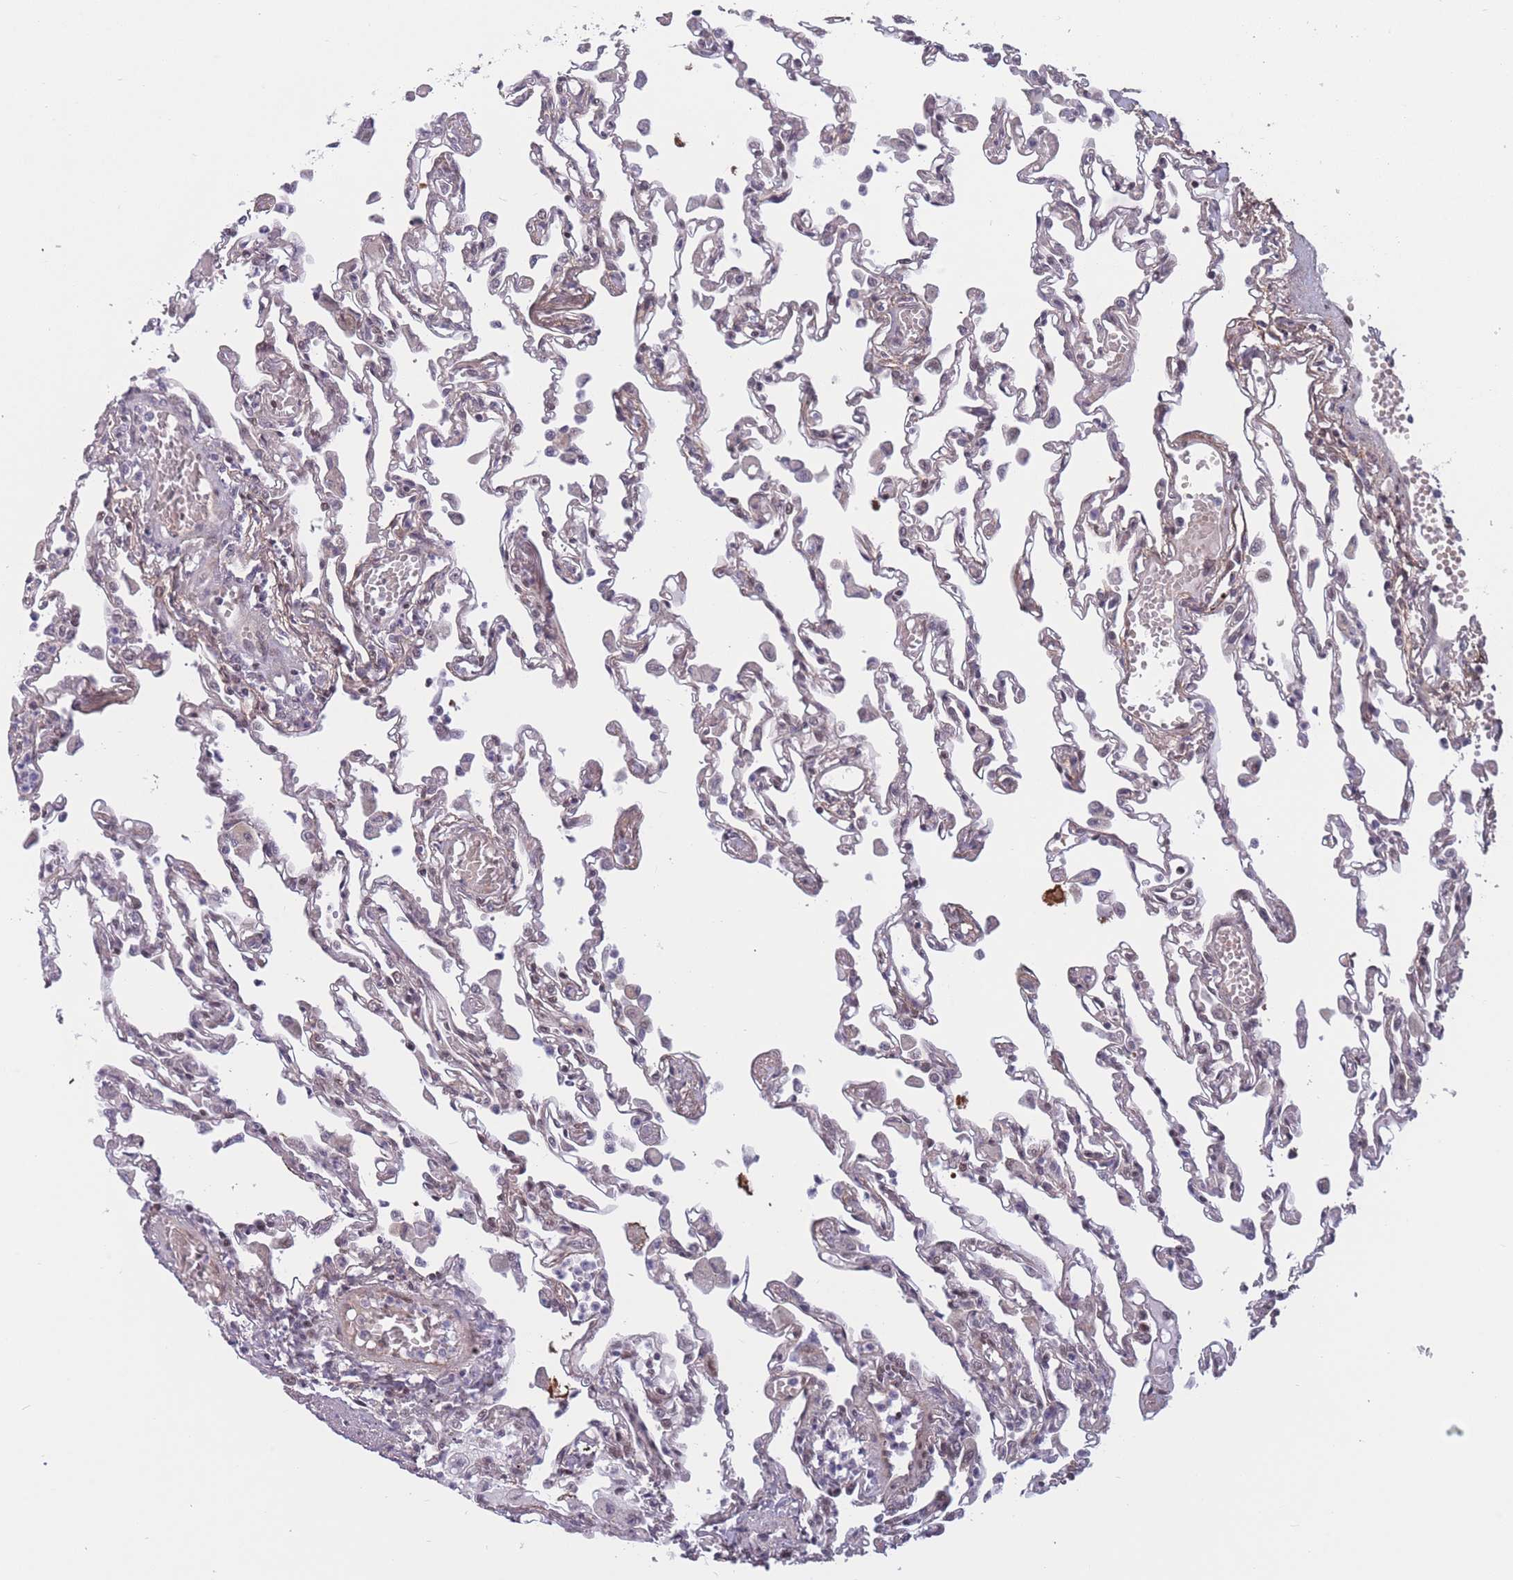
{"staining": {"intensity": "negative", "quantity": "none", "location": "none"}, "tissue": "lung", "cell_type": "Alveolar cells", "image_type": "normal", "snomed": [{"axis": "morphology", "description": "Normal tissue, NOS"}, {"axis": "topography", "description": "Bronchus"}, {"axis": "topography", "description": "Lung"}], "caption": "Lung was stained to show a protein in brown. There is no significant positivity in alveolar cells.", "gene": "BCL9L", "patient": {"sex": "female", "age": 49}}